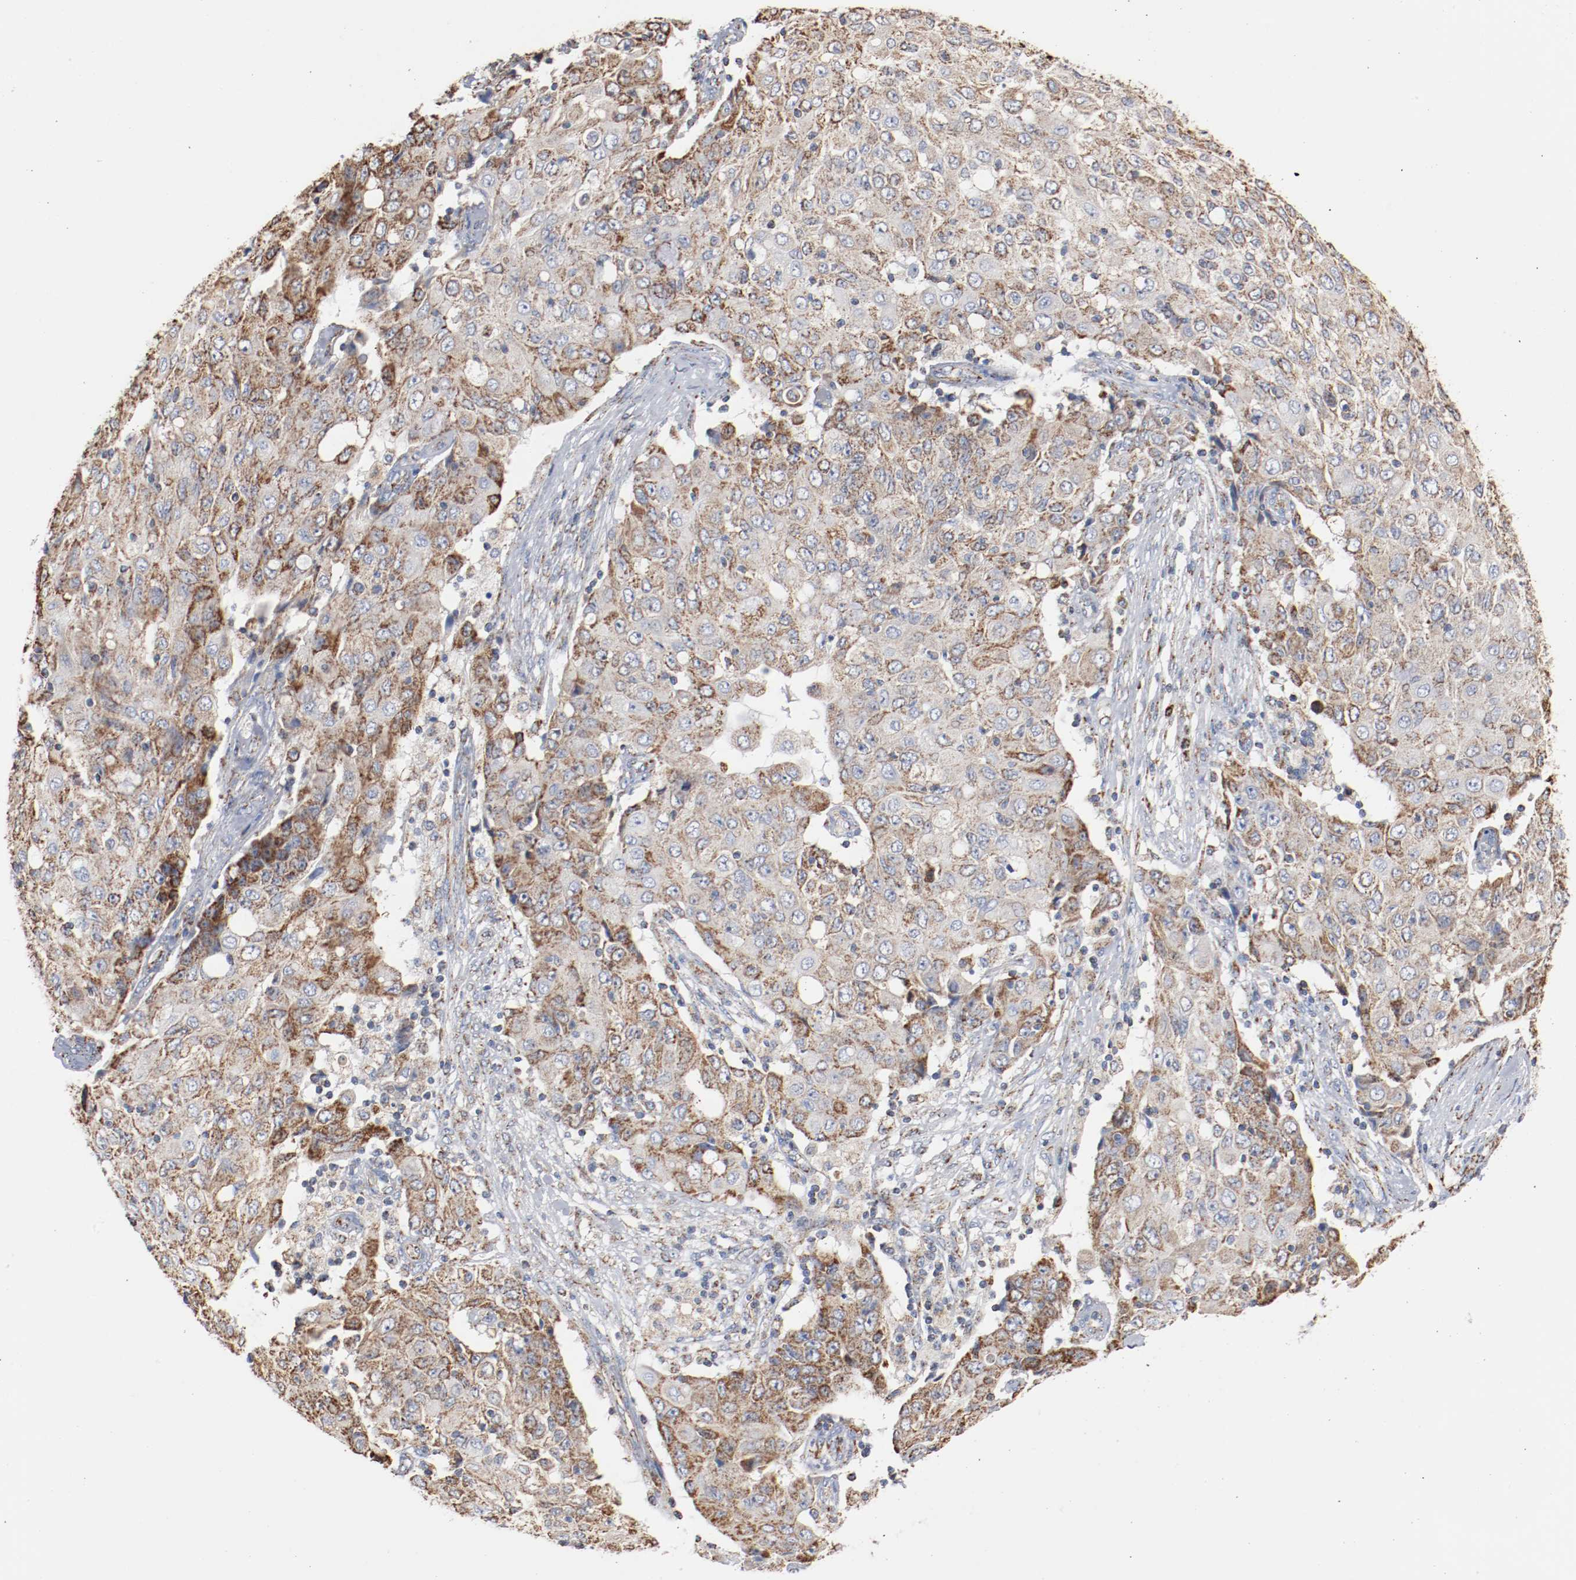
{"staining": {"intensity": "moderate", "quantity": ">75%", "location": "cytoplasmic/membranous"}, "tissue": "ovarian cancer", "cell_type": "Tumor cells", "image_type": "cancer", "snomed": [{"axis": "morphology", "description": "Carcinoma, endometroid"}, {"axis": "topography", "description": "Ovary"}], "caption": "Moderate cytoplasmic/membranous protein staining is present in approximately >75% of tumor cells in ovarian endometroid carcinoma.", "gene": "NDUFS4", "patient": {"sex": "female", "age": 42}}